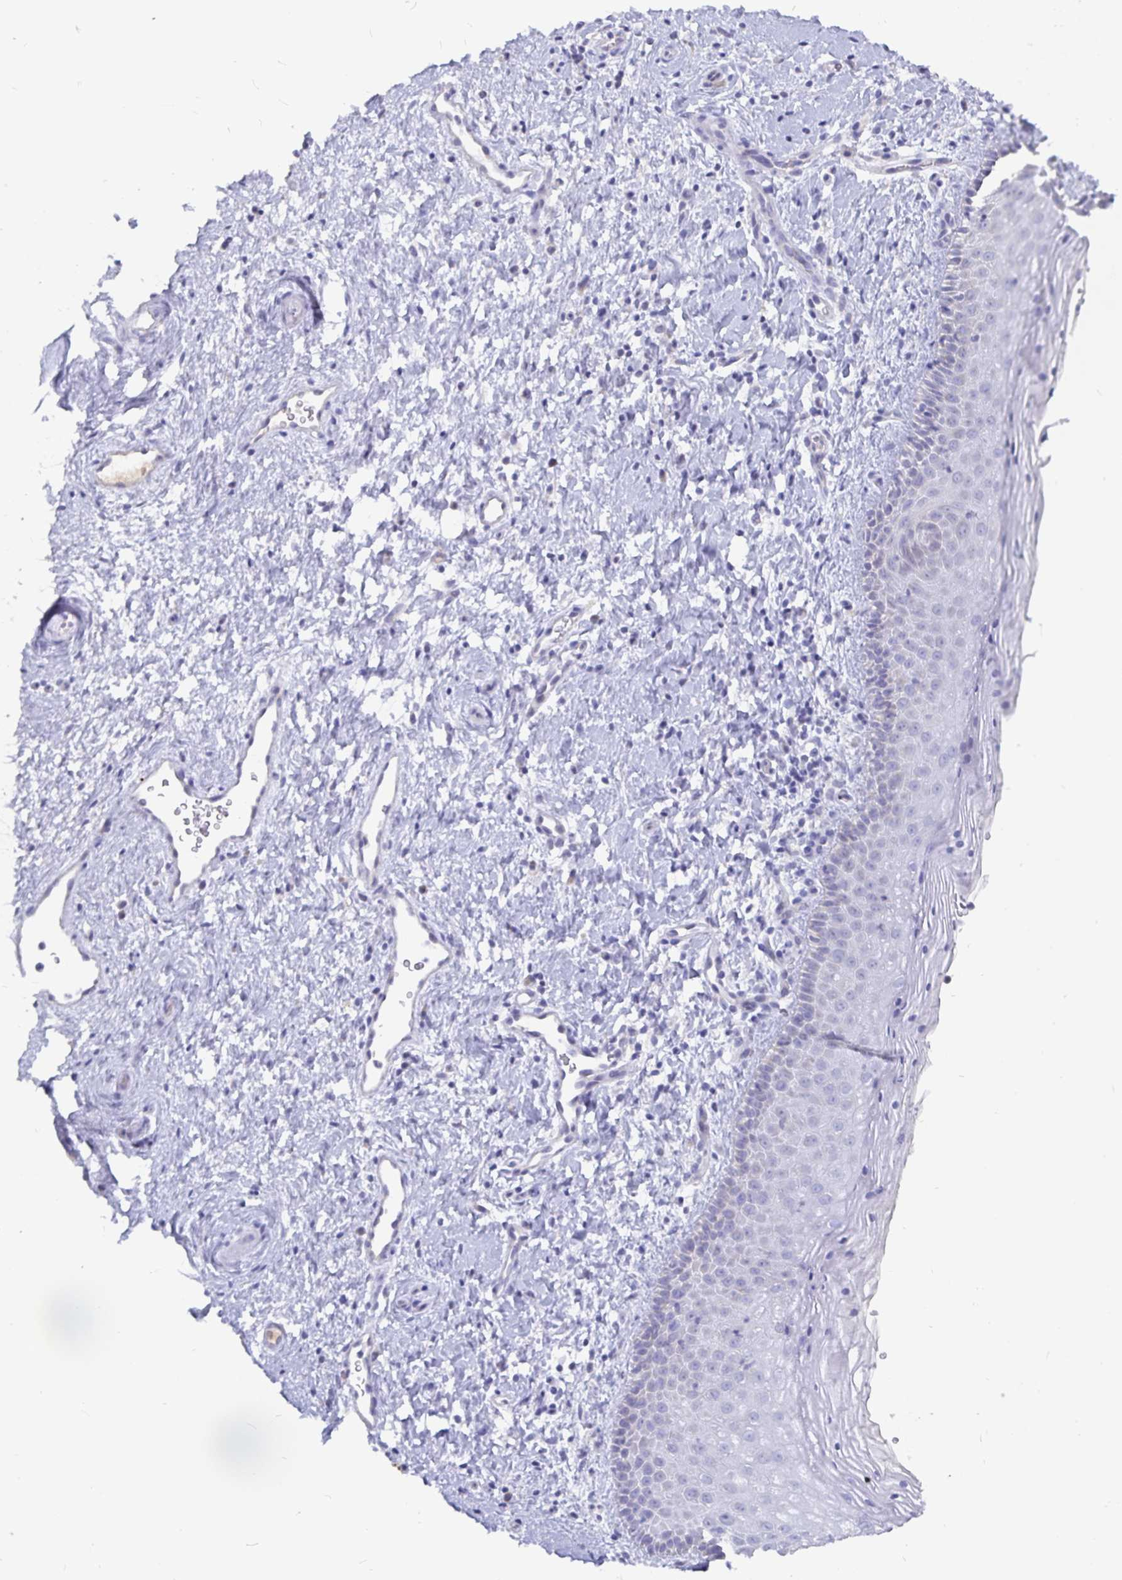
{"staining": {"intensity": "negative", "quantity": "none", "location": "none"}, "tissue": "vagina", "cell_type": "Squamous epithelial cells", "image_type": "normal", "snomed": [{"axis": "morphology", "description": "Normal tissue, NOS"}, {"axis": "topography", "description": "Vagina"}], "caption": "Immunohistochemistry of unremarkable human vagina displays no staining in squamous epithelial cells. The staining was performed using DAB (3,3'-diaminobenzidine) to visualize the protein expression in brown, while the nuclei were stained in blue with hematoxylin (Magnification: 20x).", "gene": "PKHD1", "patient": {"sex": "female", "age": 51}}